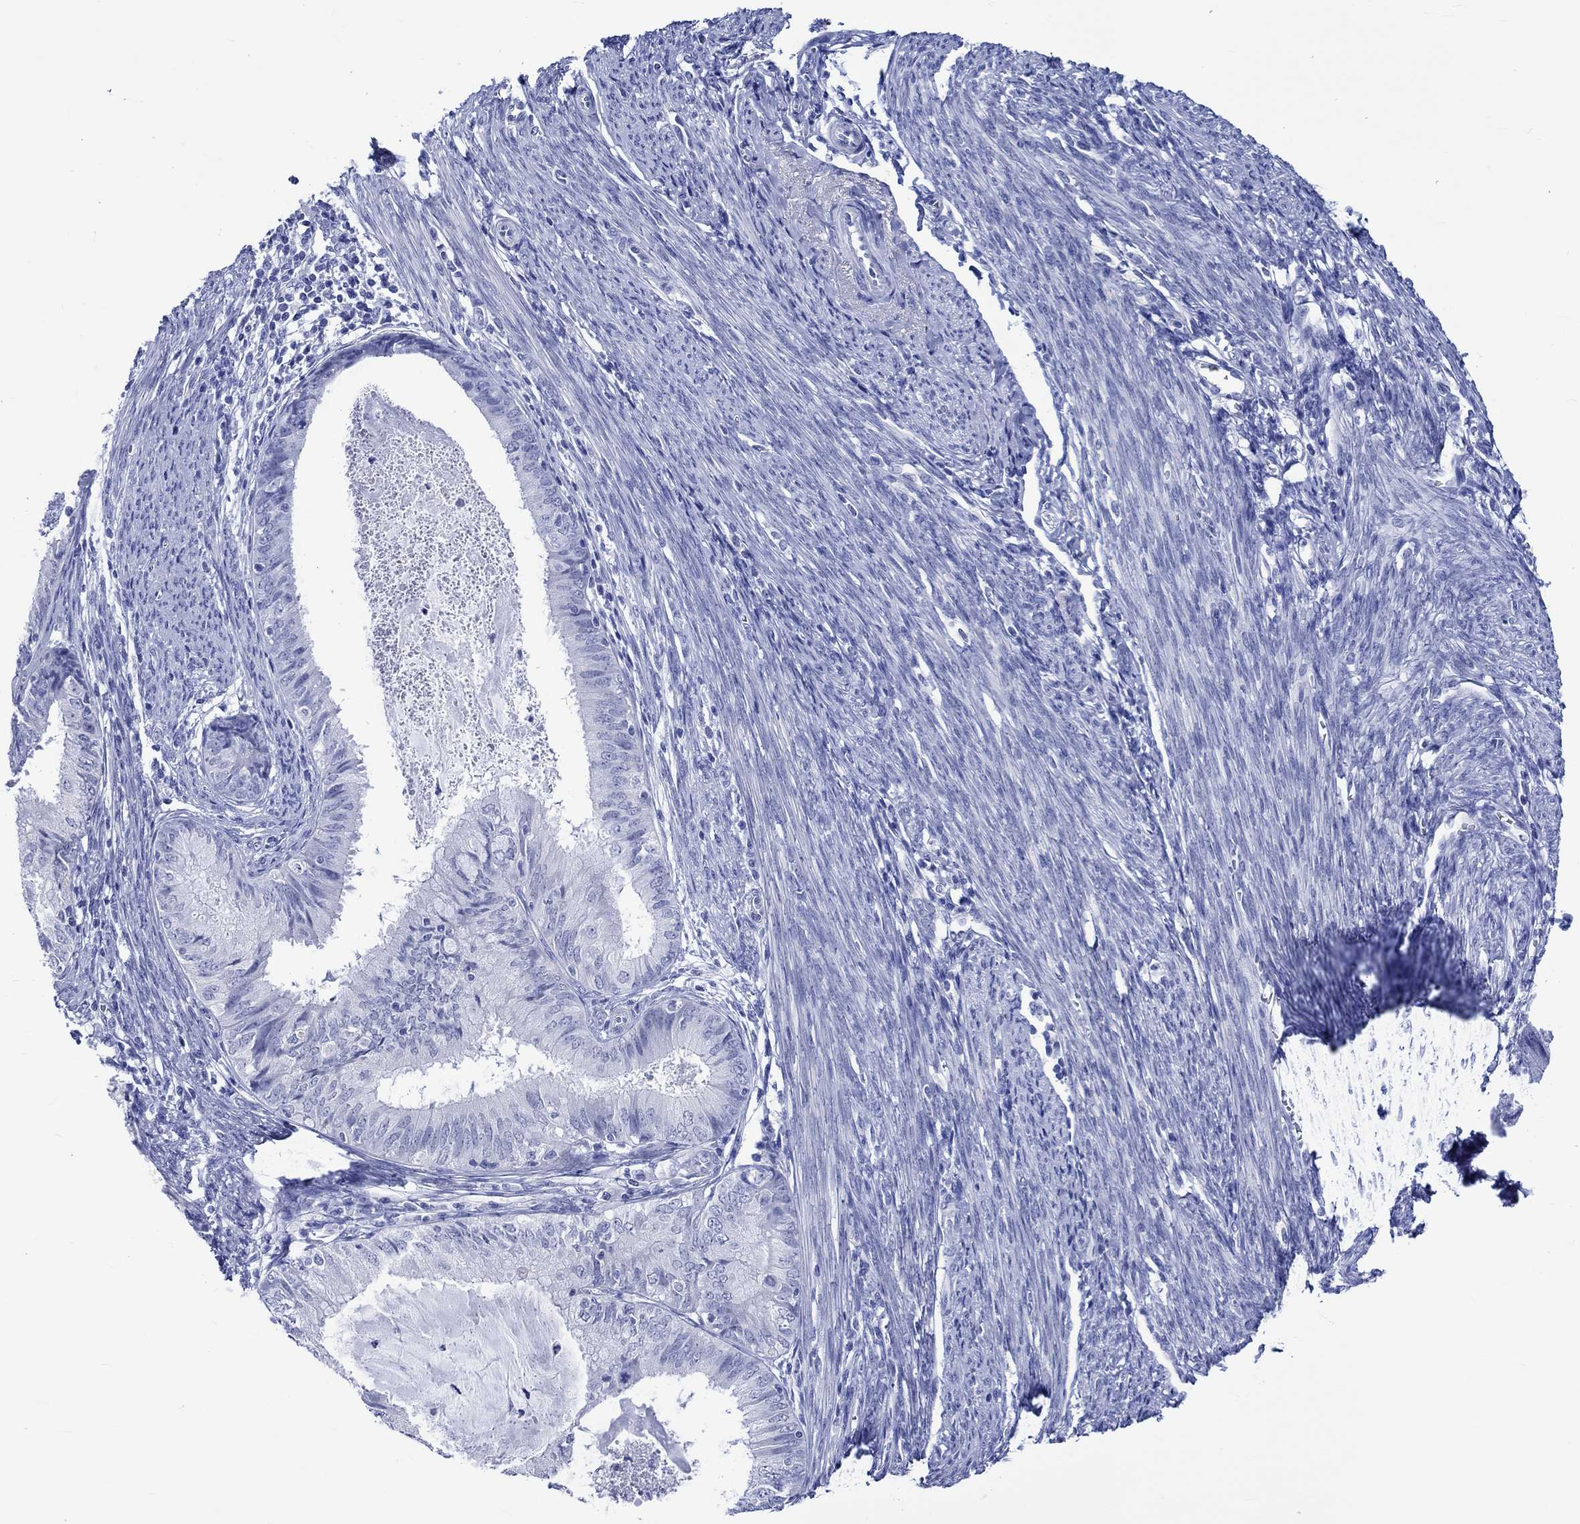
{"staining": {"intensity": "negative", "quantity": "none", "location": "none"}, "tissue": "endometrial cancer", "cell_type": "Tumor cells", "image_type": "cancer", "snomed": [{"axis": "morphology", "description": "Adenocarcinoma, NOS"}, {"axis": "topography", "description": "Endometrium"}], "caption": "Micrograph shows no protein positivity in tumor cells of endometrial cancer (adenocarcinoma) tissue.", "gene": "KLHL33", "patient": {"sex": "female", "age": 57}}